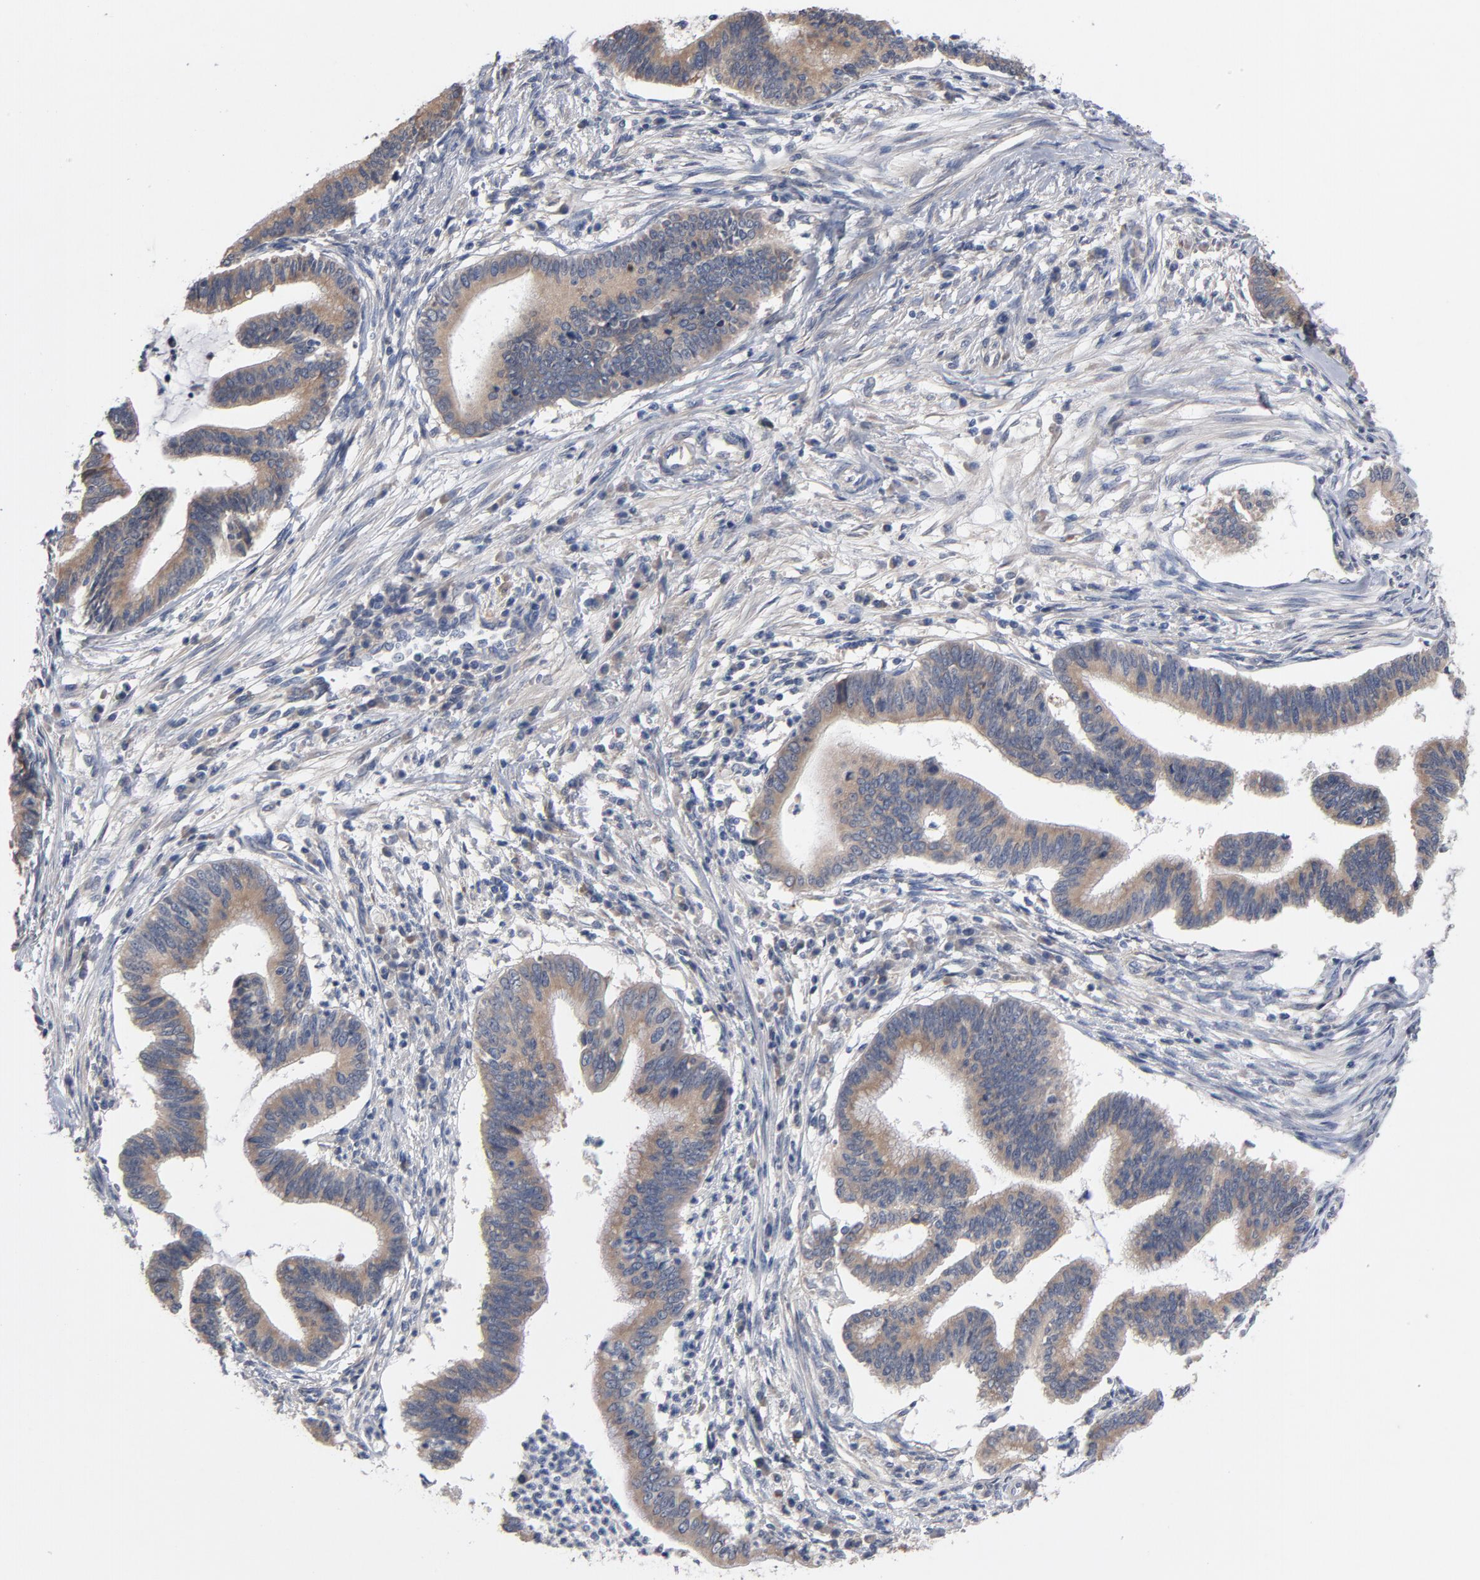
{"staining": {"intensity": "moderate", "quantity": ">75%", "location": "cytoplasmic/membranous"}, "tissue": "cervical cancer", "cell_type": "Tumor cells", "image_type": "cancer", "snomed": [{"axis": "morphology", "description": "Adenocarcinoma, NOS"}, {"axis": "topography", "description": "Cervix"}], "caption": "Cervical cancer stained for a protein (brown) displays moderate cytoplasmic/membranous positive staining in approximately >75% of tumor cells.", "gene": "CCDC134", "patient": {"sex": "female", "age": 36}}